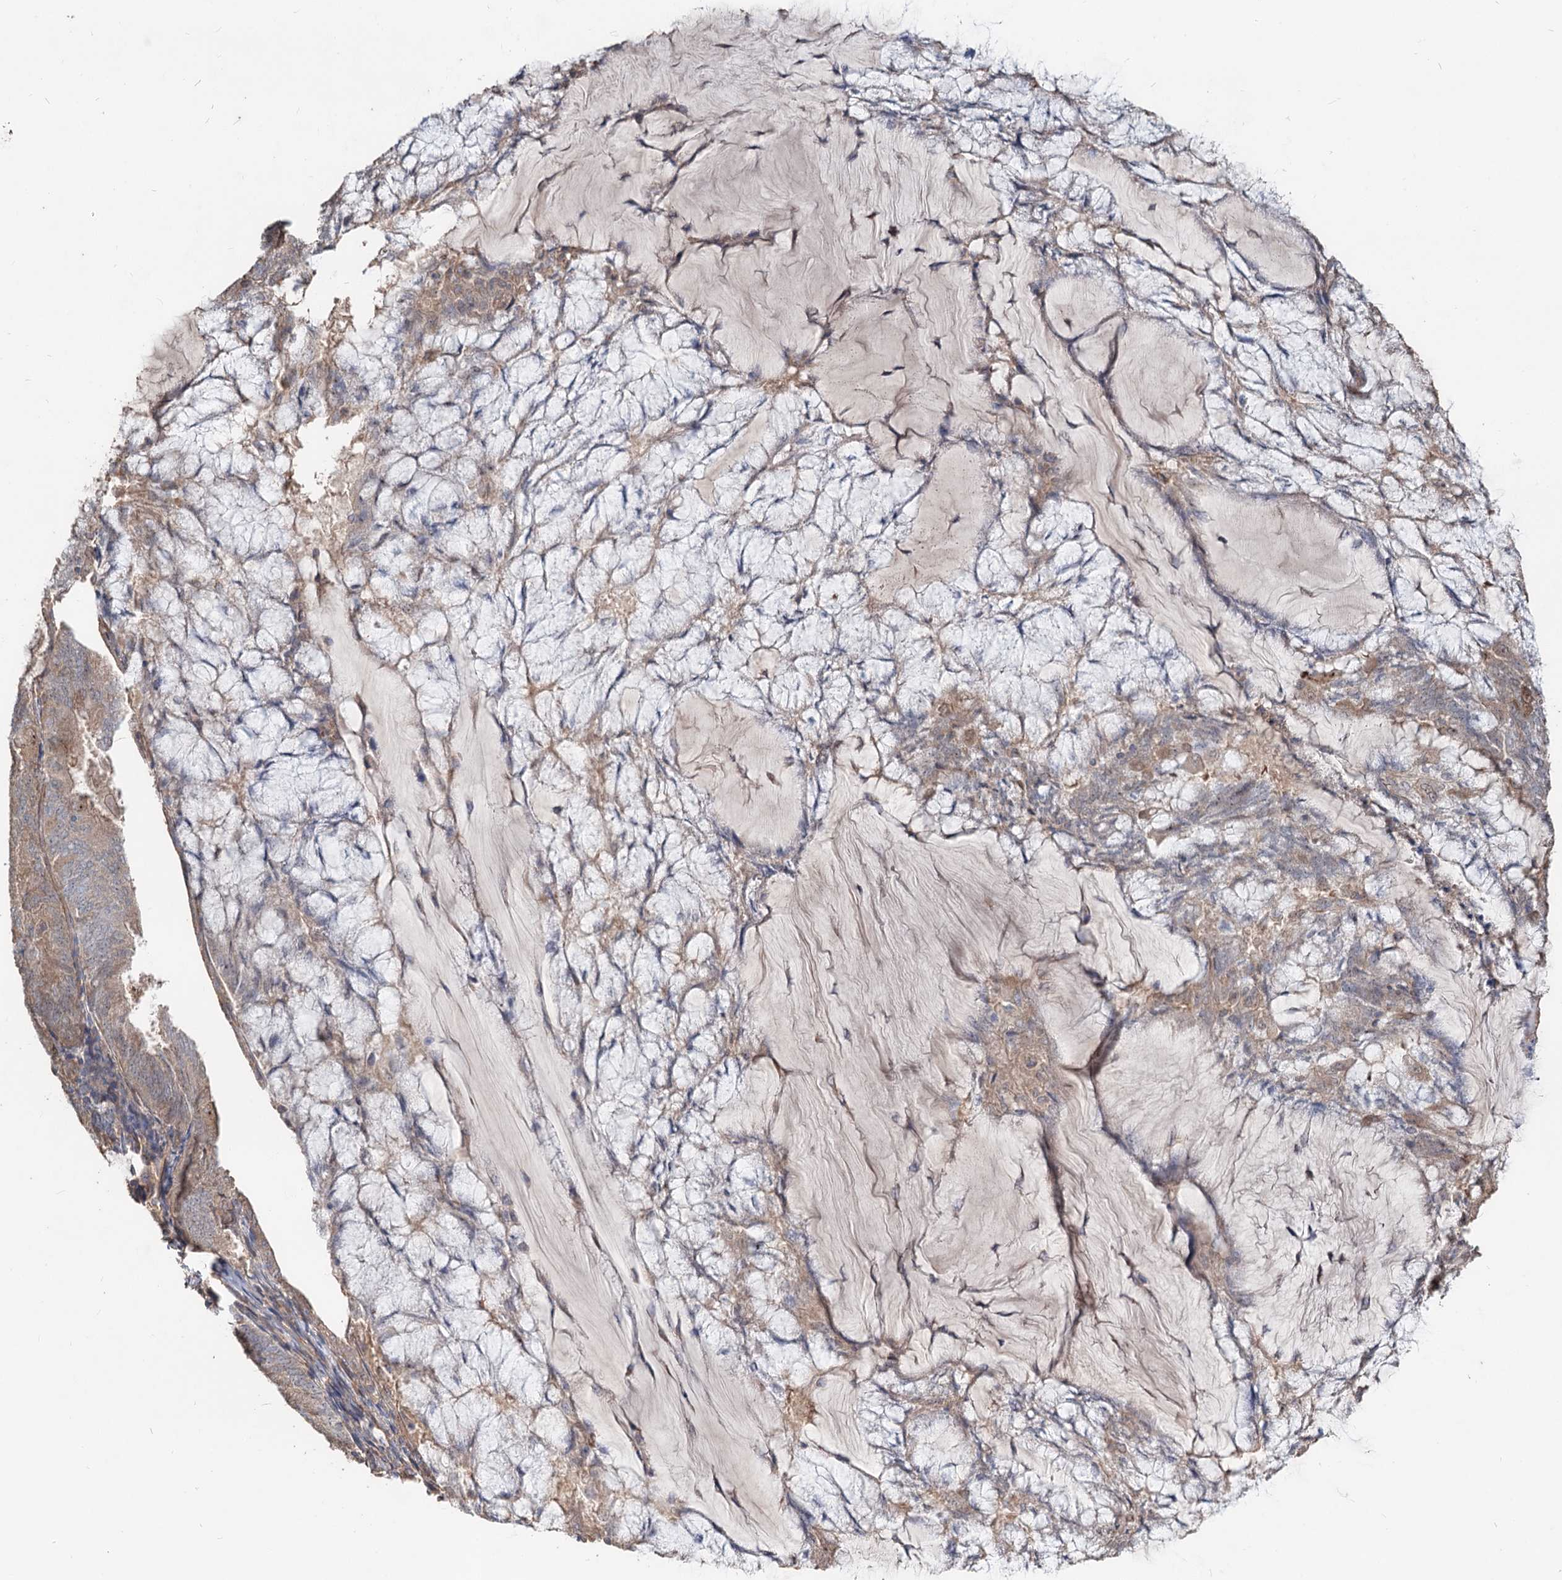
{"staining": {"intensity": "moderate", "quantity": "<25%", "location": "cytoplasmic/membranous"}, "tissue": "endometrial cancer", "cell_type": "Tumor cells", "image_type": "cancer", "snomed": [{"axis": "morphology", "description": "Adenocarcinoma, NOS"}, {"axis": "topography", "description": "Endometrium"}], "caption": "A brown stain labels moderate cytoplasmic/membranous staining of a protein in endometrial adenocarcinoma tumor cells. The staining is performed using DAB brown chromogen to label protein expression. The nuclei are counter-stained blue using hematoxylin.", "gene": "SPART", "patient": {"sex": "female", "age": 81}}